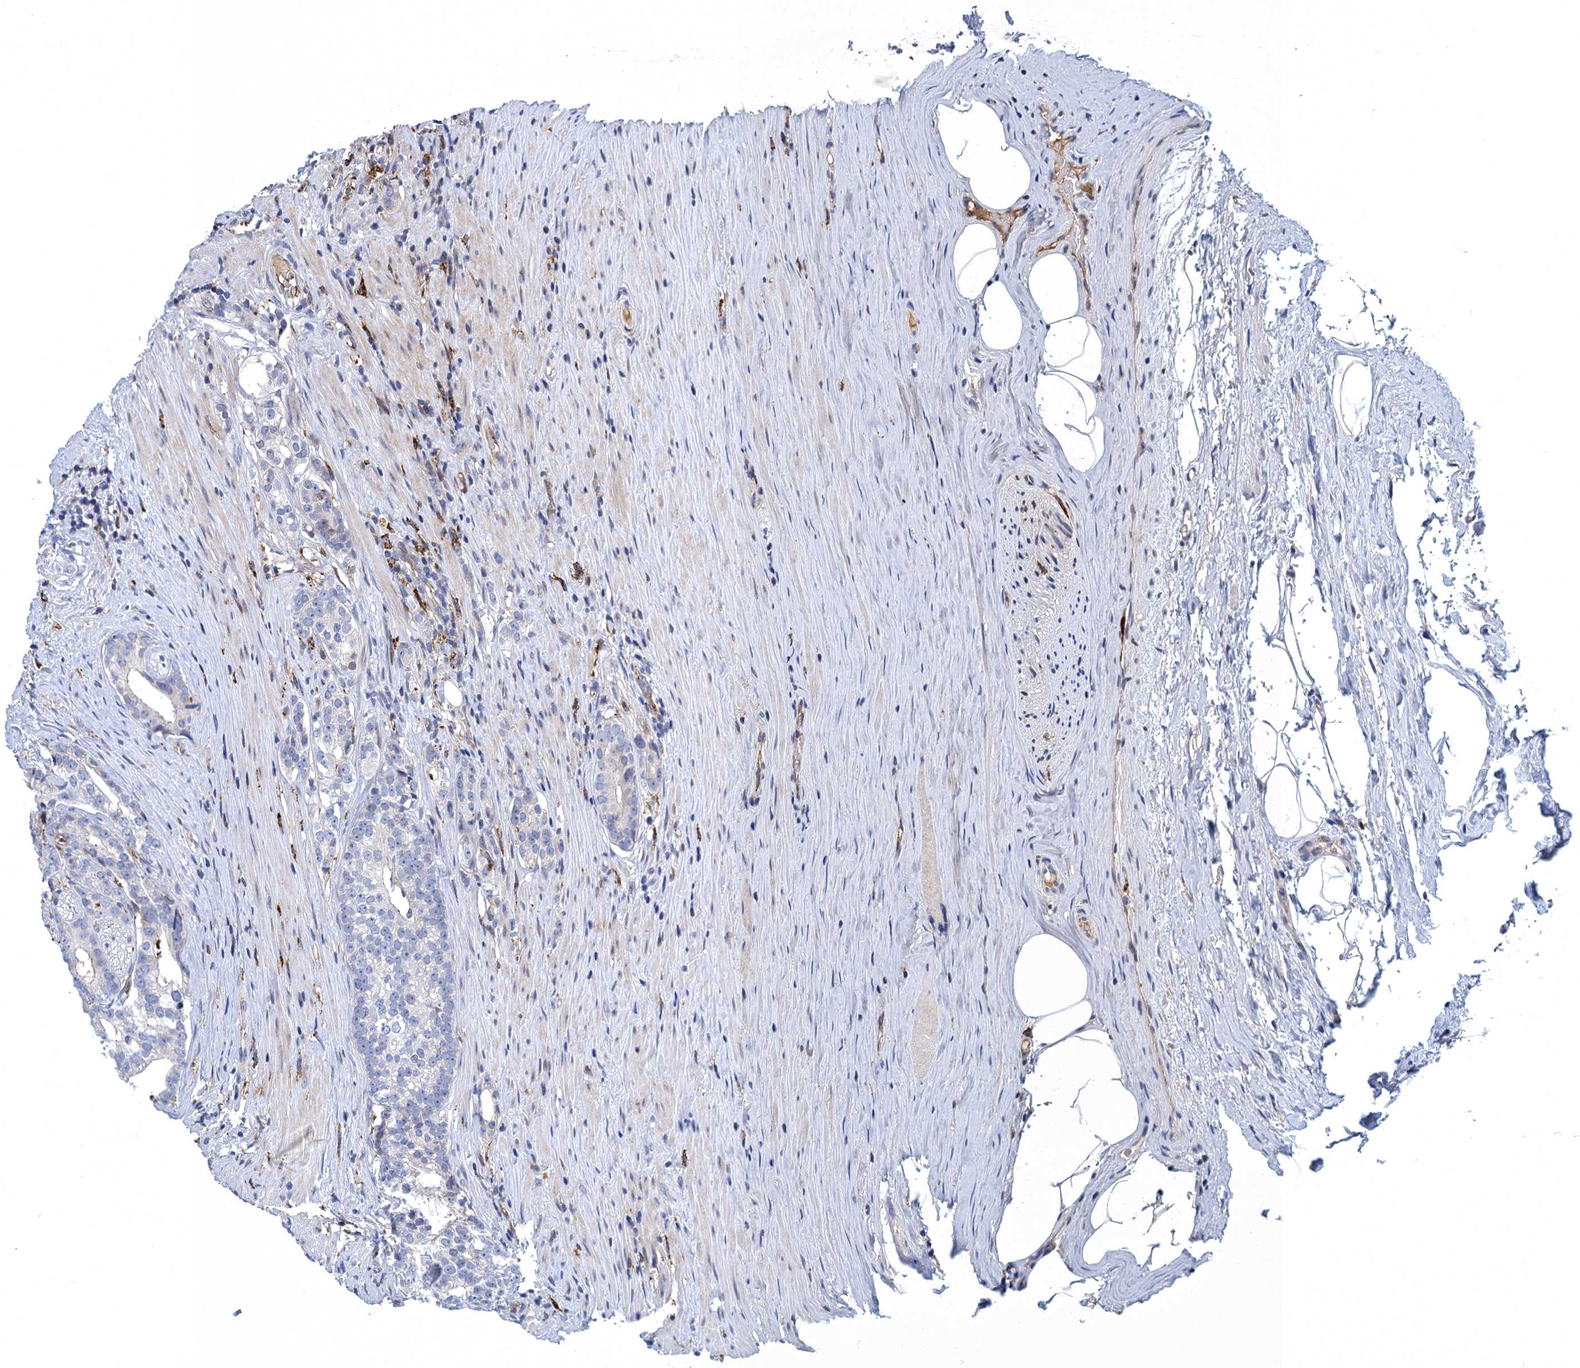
{"staining": {"intensity": "negative", "quantity": "none", "location": "none"}, "tissue": "prostate cancer", "cell_type": "Tumor cells", "image_type": "cancer", "snomed": [{"axis": "morphology", "description": "Adenocarcinoma, Low grade"}, {"axis": "topography", "description": "Prostate"}], "caption": "Adenocarcinoma (low-grade) (prostate) was stained to show a protein in brown. There is no significant staining in tumor cells.", "gene": "DNHD1", "patient": {"sex": "male", "age": 71}}